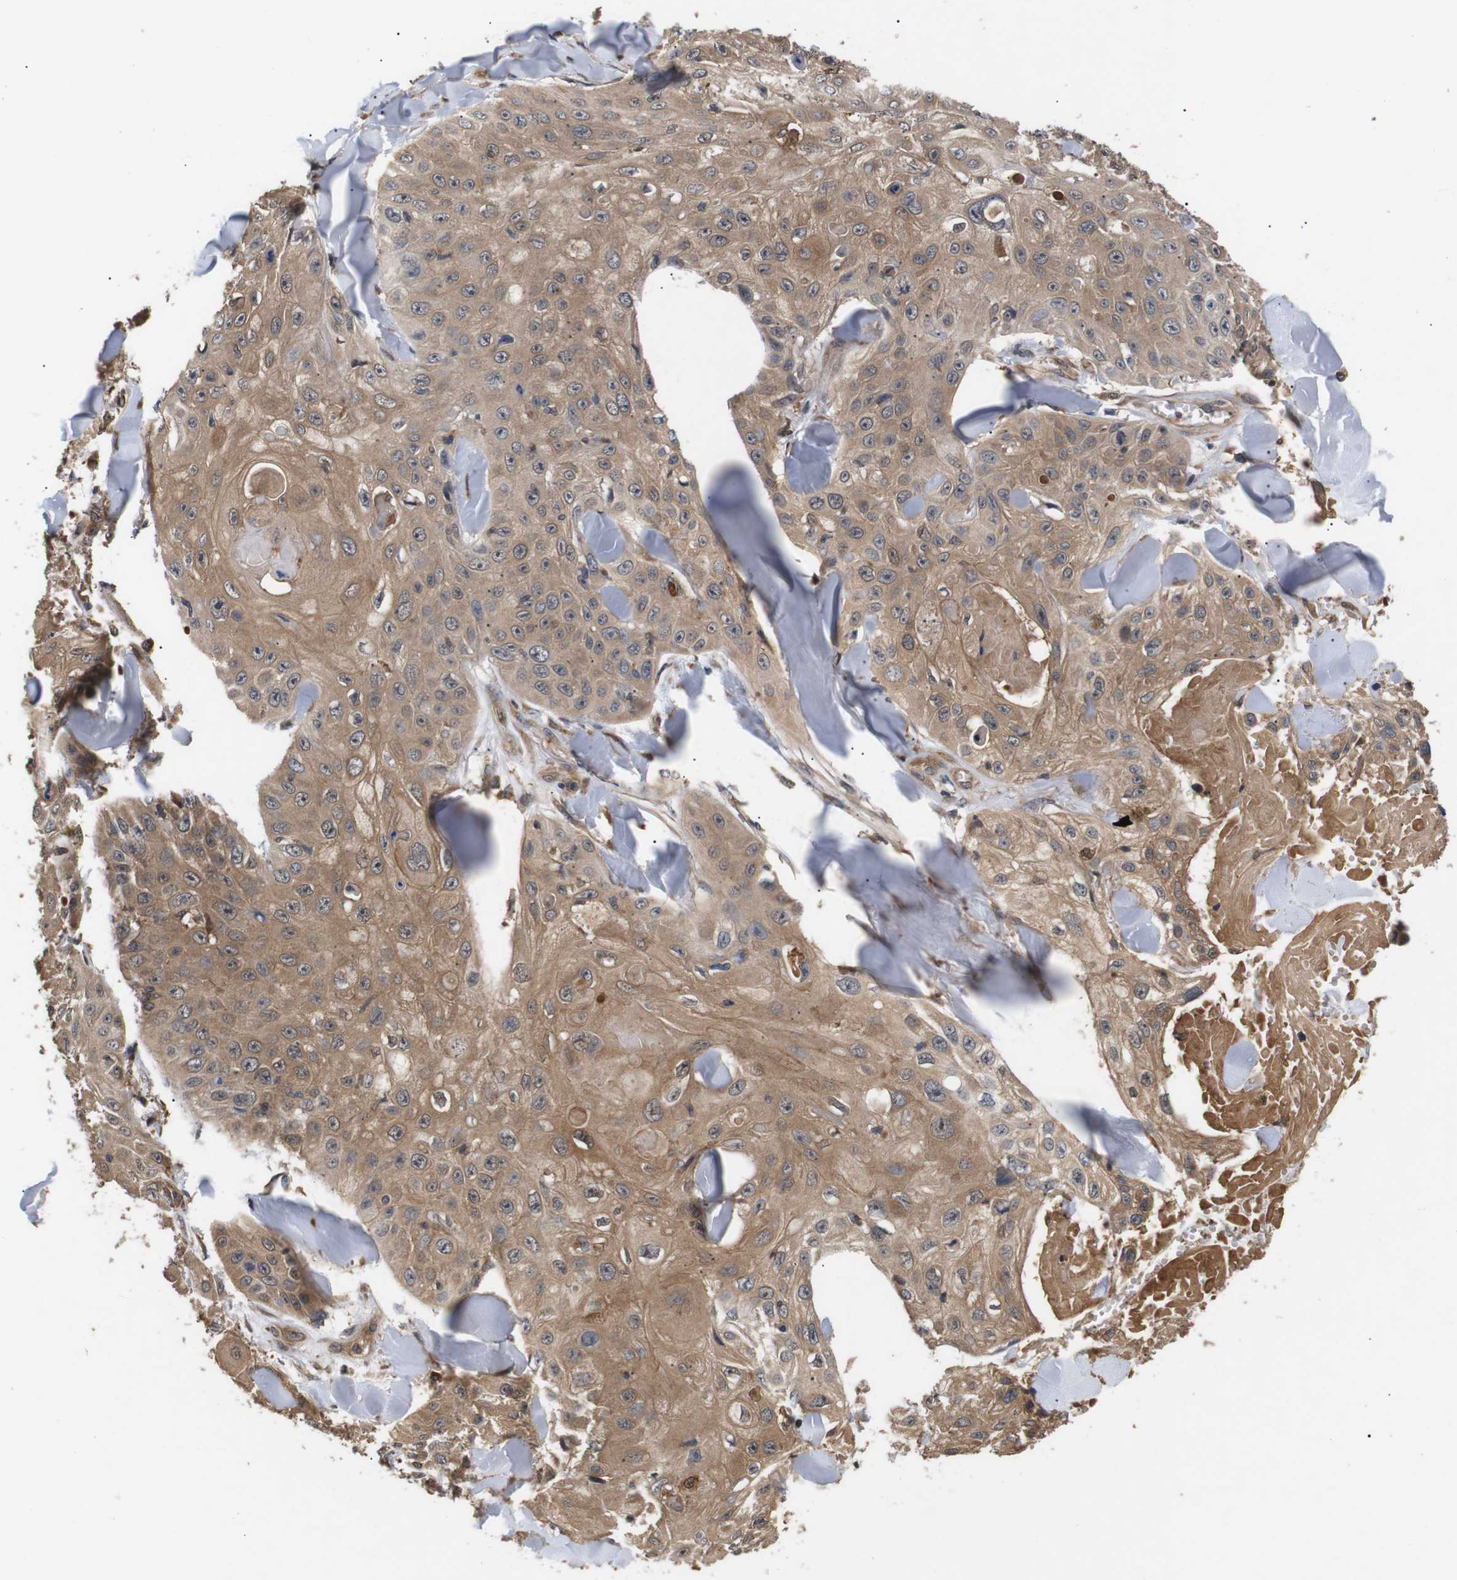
{"staining": {"intensity": "moderate", "quantity": ">75%", "location": "cytoplasmic/membranous"}, "tissue": "skin cancer", "cell_type": "Tumor cells", "image_type": "cancer", "snomed": [{"axis": "morphology", "description": "Squamous cell carcinoma, NOS"}, {"axis": "topography", "description": "Skin"}], "caption": "Skin cancer was stained to show a protein in brown. There is medium levels of moderate cytoplasmic/membranous positivity in about >75% of tumor cells.", "gene": "DDR1", "patient": {"sex": "male", "age": 86}}